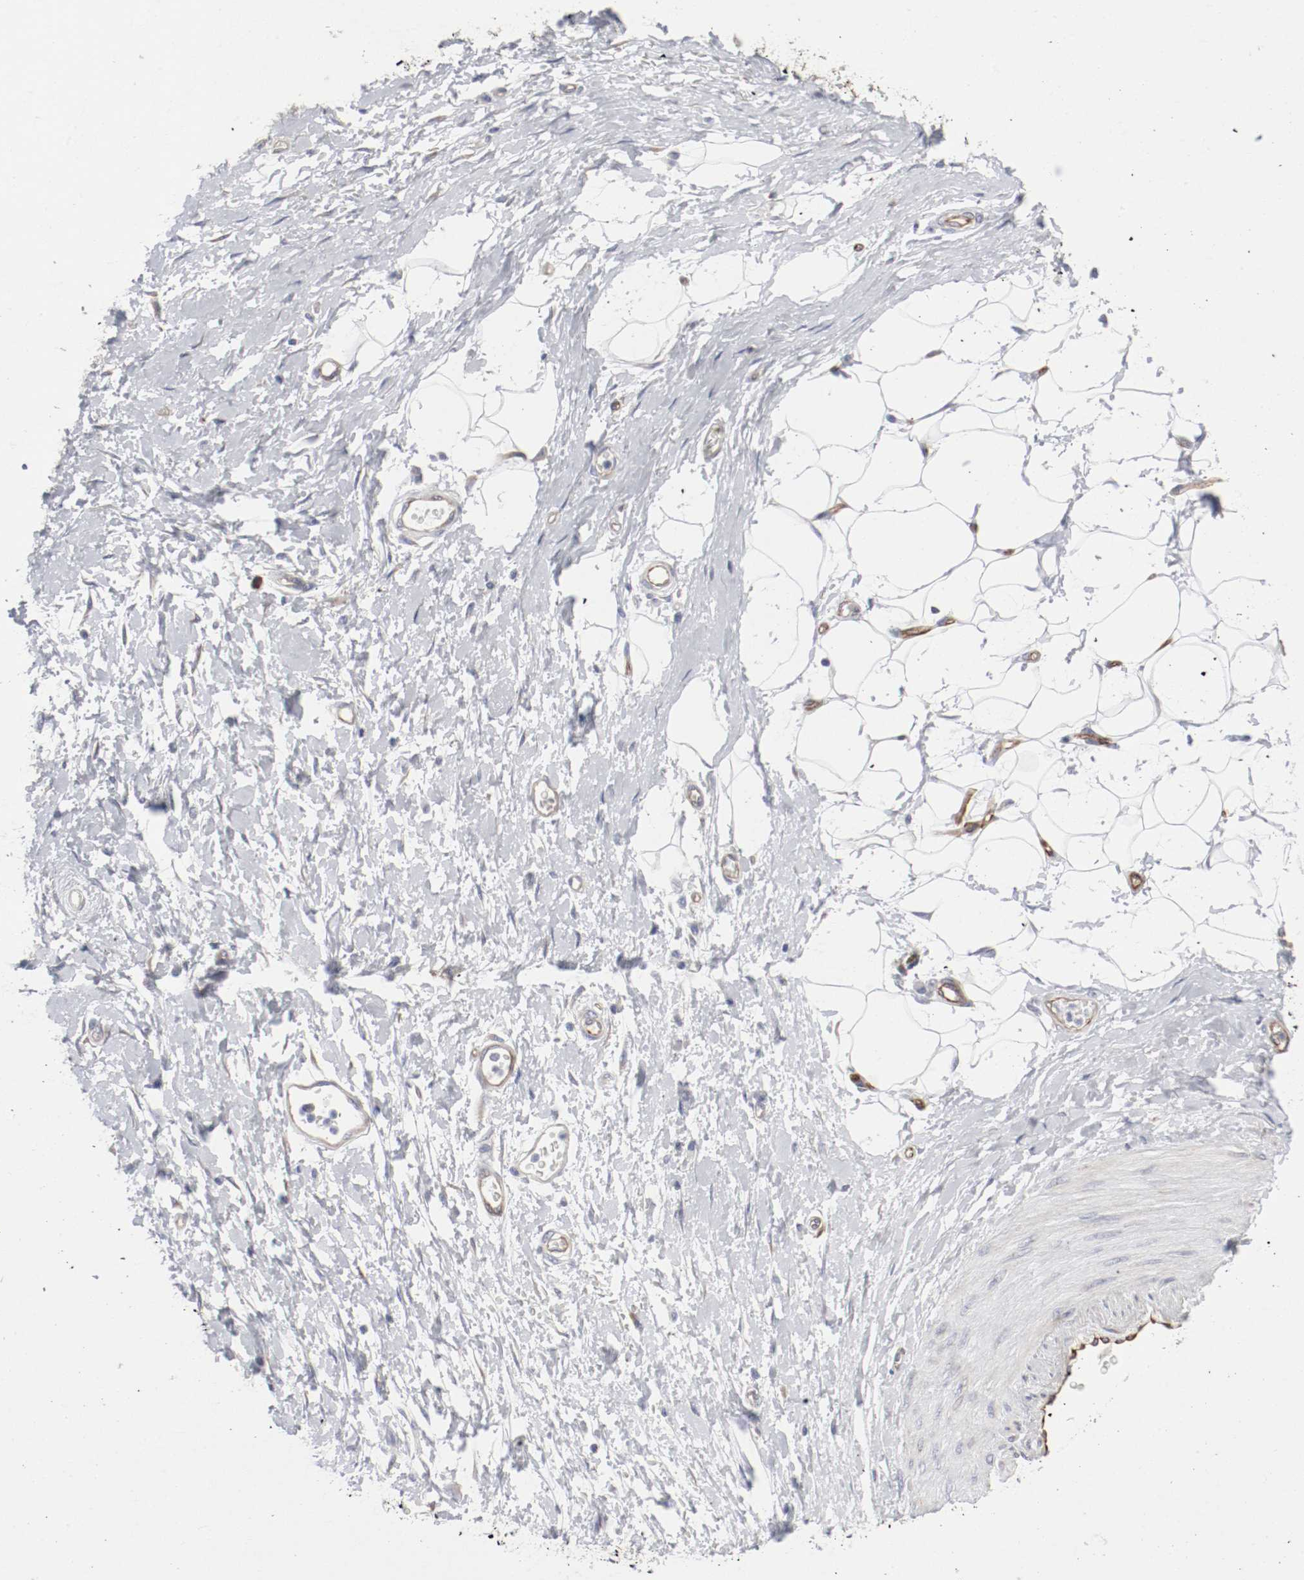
{"staining": {"intensity": "negative", "quantity": "none", "location": "none"}, "tissue": "adipose tissue", "cell_type": "Adipocytes", "image_type": "normal", "snomed": [{"axis": "morphology", "description": "Normal tissue, NOS"}, {"axis": "morphology", "description": "Urothelial carcinoma, High grade"}, {"axis": "topography", "description": "Vascular tissue"}, {"axis": "topography", "description": "Urinary bladder"}], "caption": "This is an immunohistochemistry photomicrograph of normal adipose tissue. There is no expression in adipocytes.", "gene": "GIT1", "patient": {"sex": "female", "age": 56}}